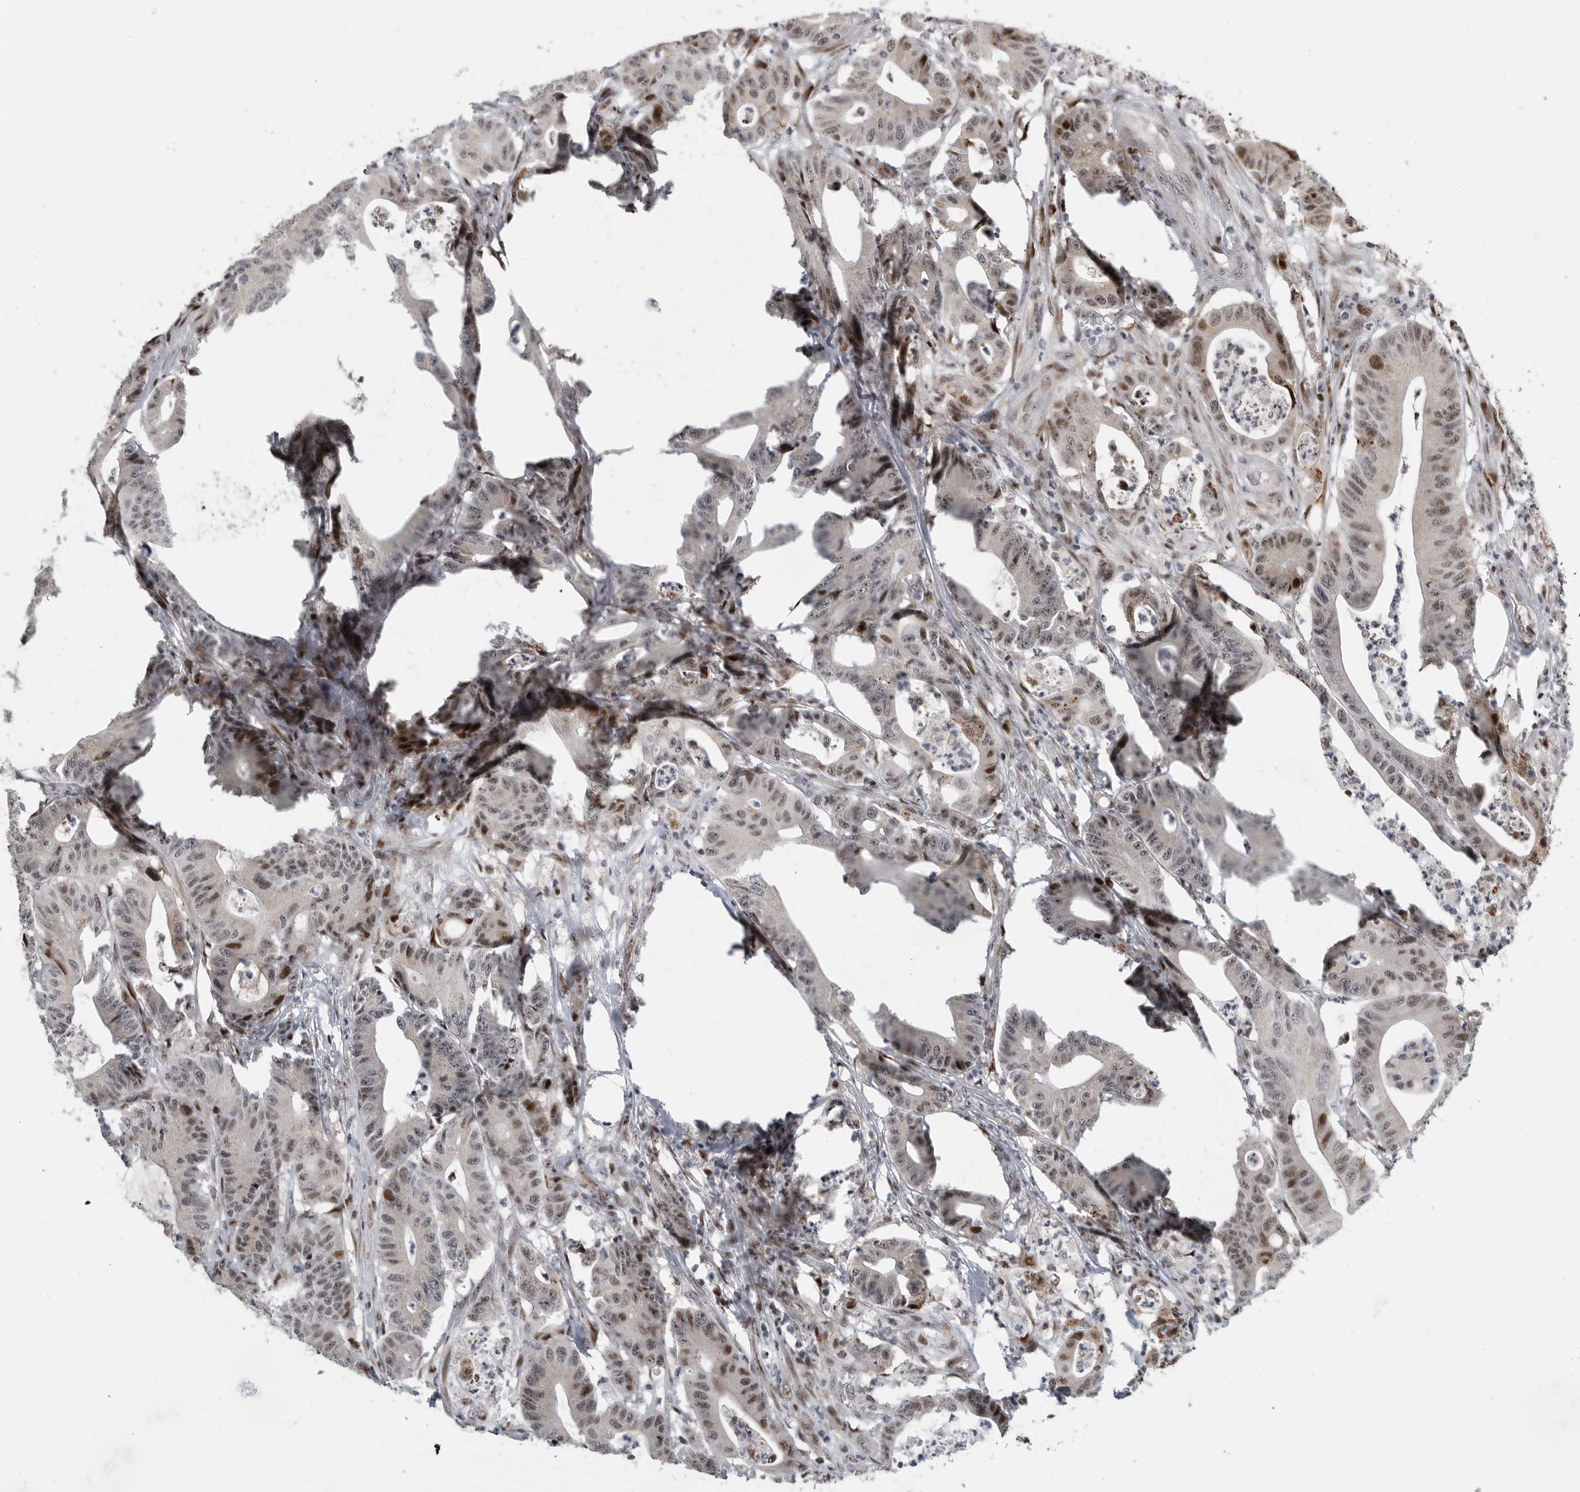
{"staining": {"intensity": "moderate", "quantity": "<25%", "location": "nuclear"}, "tissue": "colorectal cancer", "cell_type": "Tumor cells", "image_type": "cancer", "snomed": [{"axis": "morphology", "description": "Adenocarcinoma, NOS"}, {"axis": "topography", "description": "Colon"}], "caption": "Moderate nuclear protein expression is seen in approximately <25% of tumor cells in colorectal adenocarcinoma.", "gene": "PCMTD1", "patient": {"sex": "female", "age": 84}}